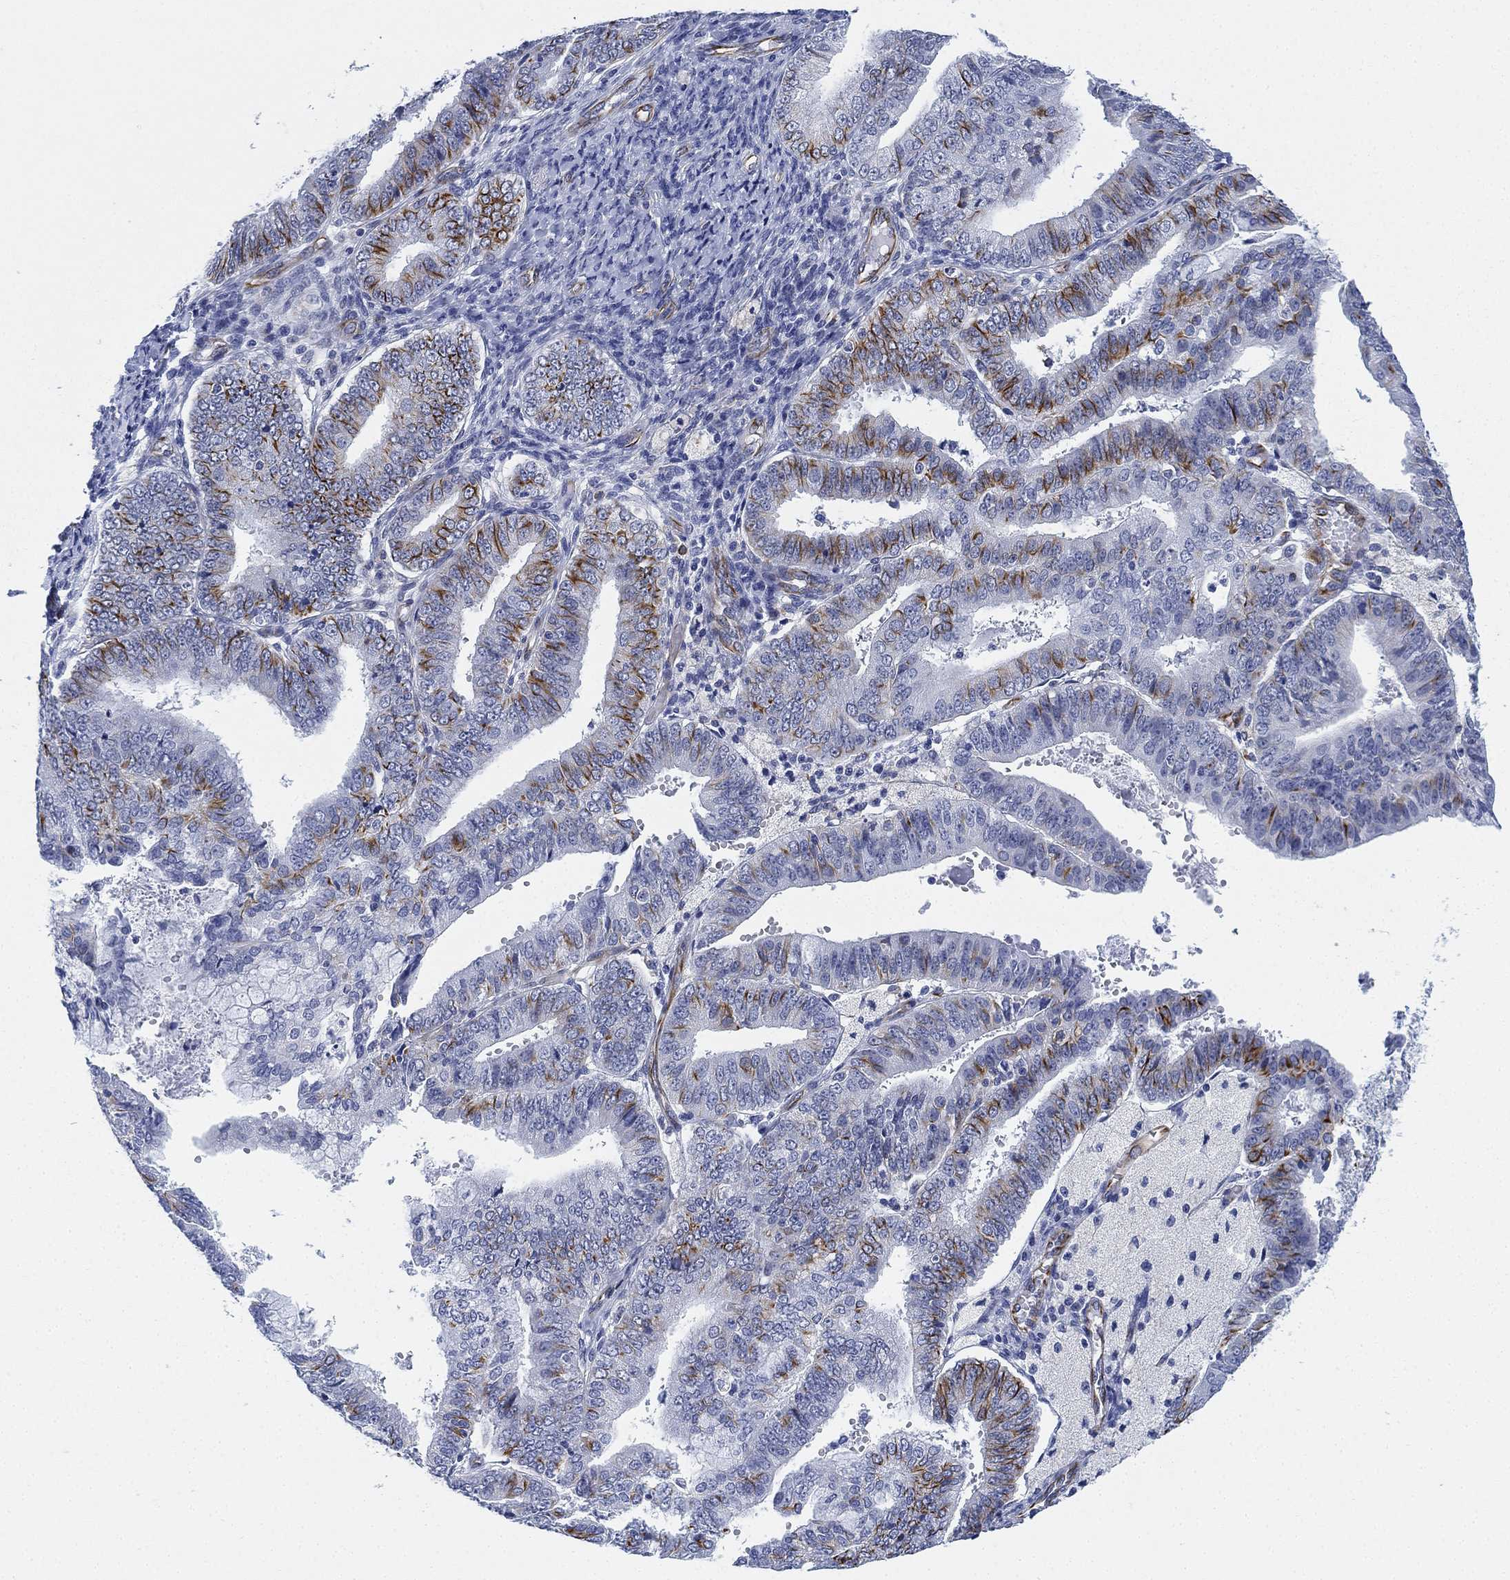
{"staining": {"intensity": "strong", "quantity": "25%-75%", "location": "cytoplasmic/membranous"}, "tissue": "endometrial cancer", "cell_type": "Tumor cells", "image_type": "cancer", "snomed": [{"axis": "morphology", "description": "Adenocarcinoma, NOS"}, {"axis": "topography", "description": "Endometrium"}], "caption": "IHC histopathology image of endometrial cancer stained for a protein (brown), which shows high levels of strong cytoplasmic/membranous staining in about 25%-75% of tumor cells.", "gene": "PSKH2", "patient": {"sex": "female", "age": 63}}